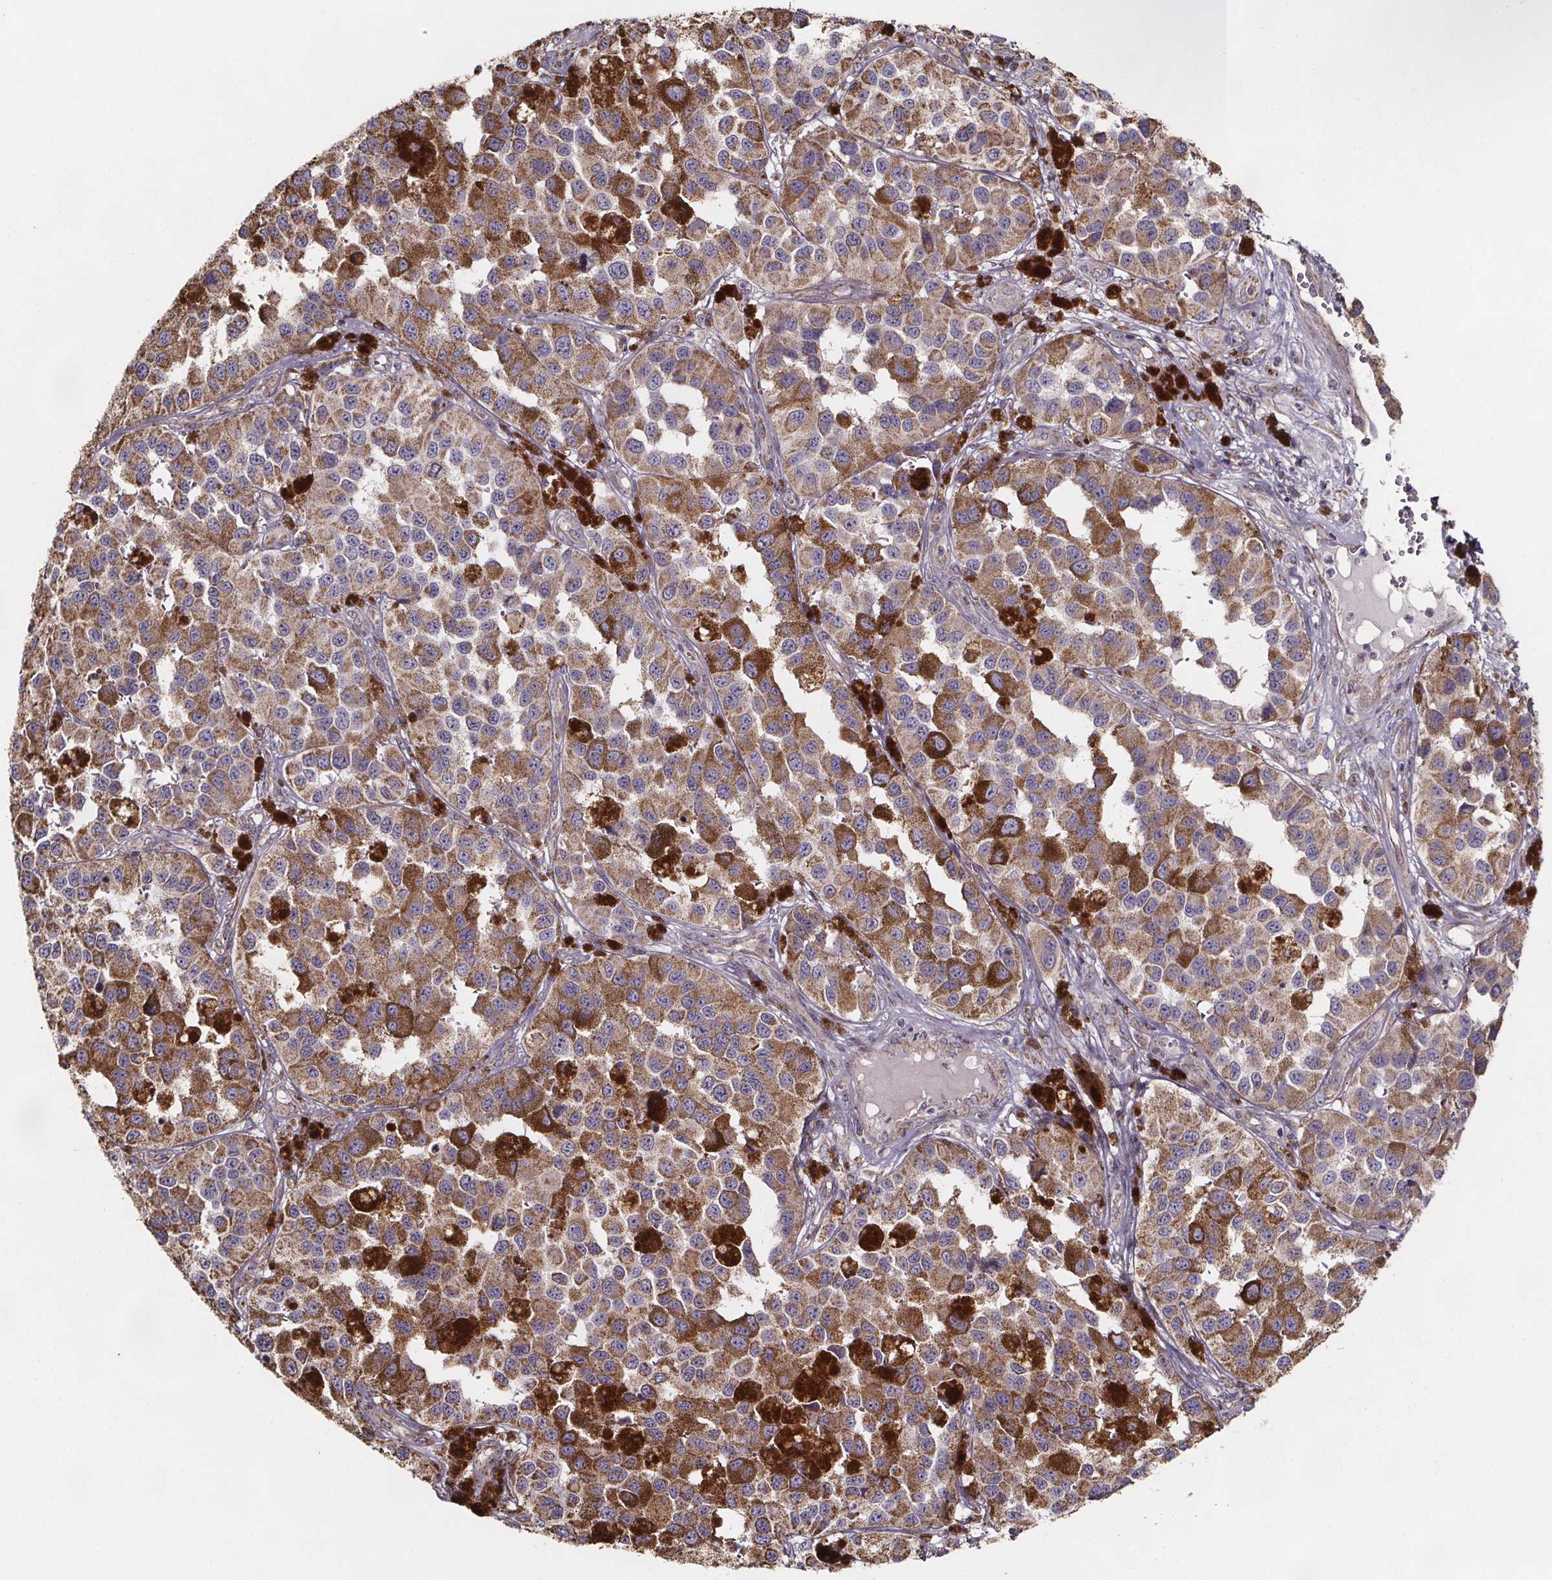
{"staining": {"intensity": "moderate", "quantity": ">75%", "location": "cytoplasmic/membranous"}, "tissue": "melanoma", "cell_type": "Tumor cells", "image_type": "cancer", "snomed": [{"axis": "morphology", "description": "Malignant melanoma, NOS"}, {"axis": "topography", "description": "Skin"}], "caption": "The photomicrograph demonstrates a brown stain indicating the presence of a protein in the cytoplasmic/membranous of tumor cells in melanoma.", "gene": "SLC35D2", "patient": {"sex": "female", "age": 58}}